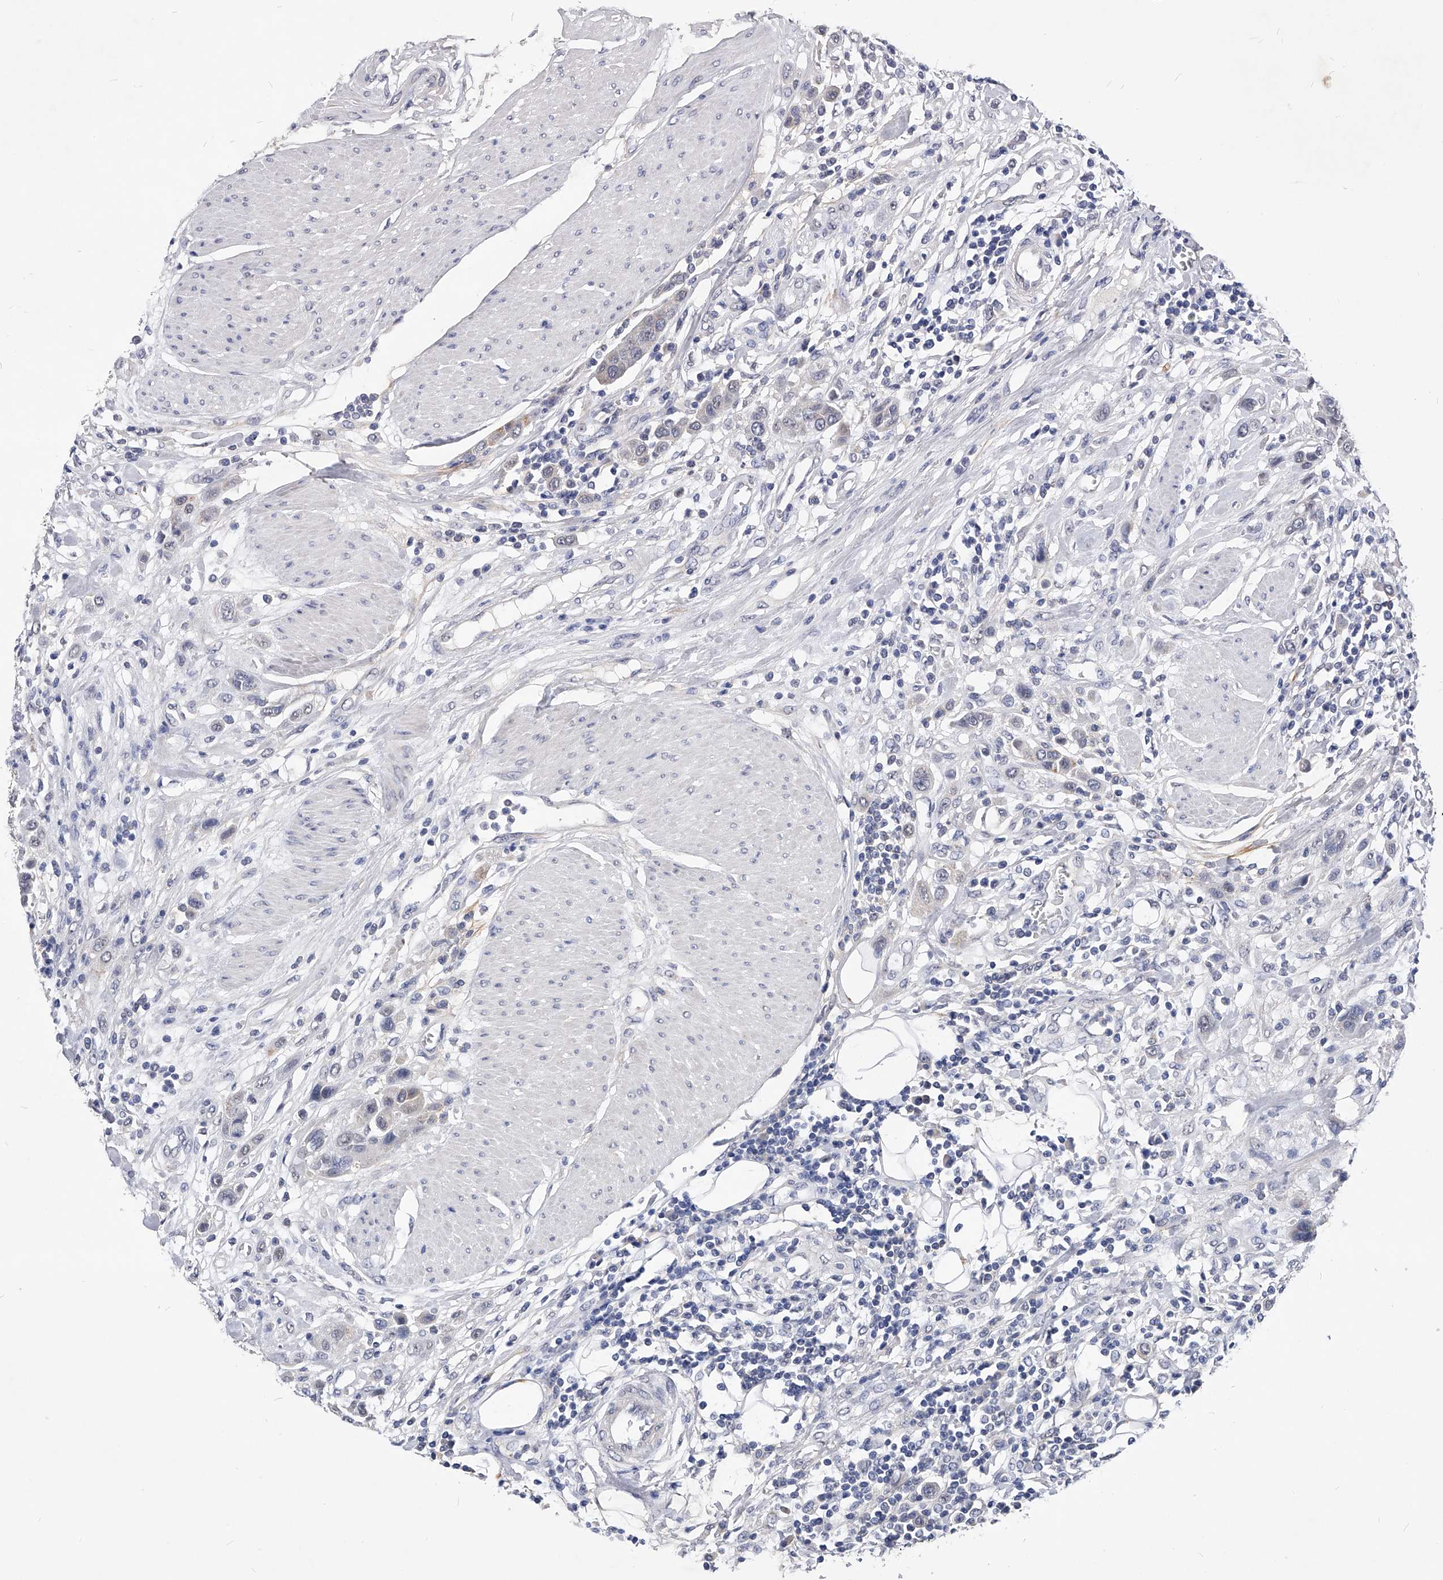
{"staining": {"intensity": "negative", "quantity": "none", "location": "none"}, "tissue": "urothelial cancer", "cell_type": "Tumor cells", "image_type": "cancer", "snomed": [{"axis": "morphology", "description": "Urothelial carcinoma, High grade"}, {"axis": "topography", "description": "Urinary bladder"}], "caption": "High power microscopy image of an IHC photomicrograph of urothelial carcinoma (high-grade), revealing no significant positivity in tumor cells. (Brightfield microscopy of DAB immunohistochemistry at high magnification).", "gene": "ZNF529", "patient": {"sex": "male", "age": 50}}